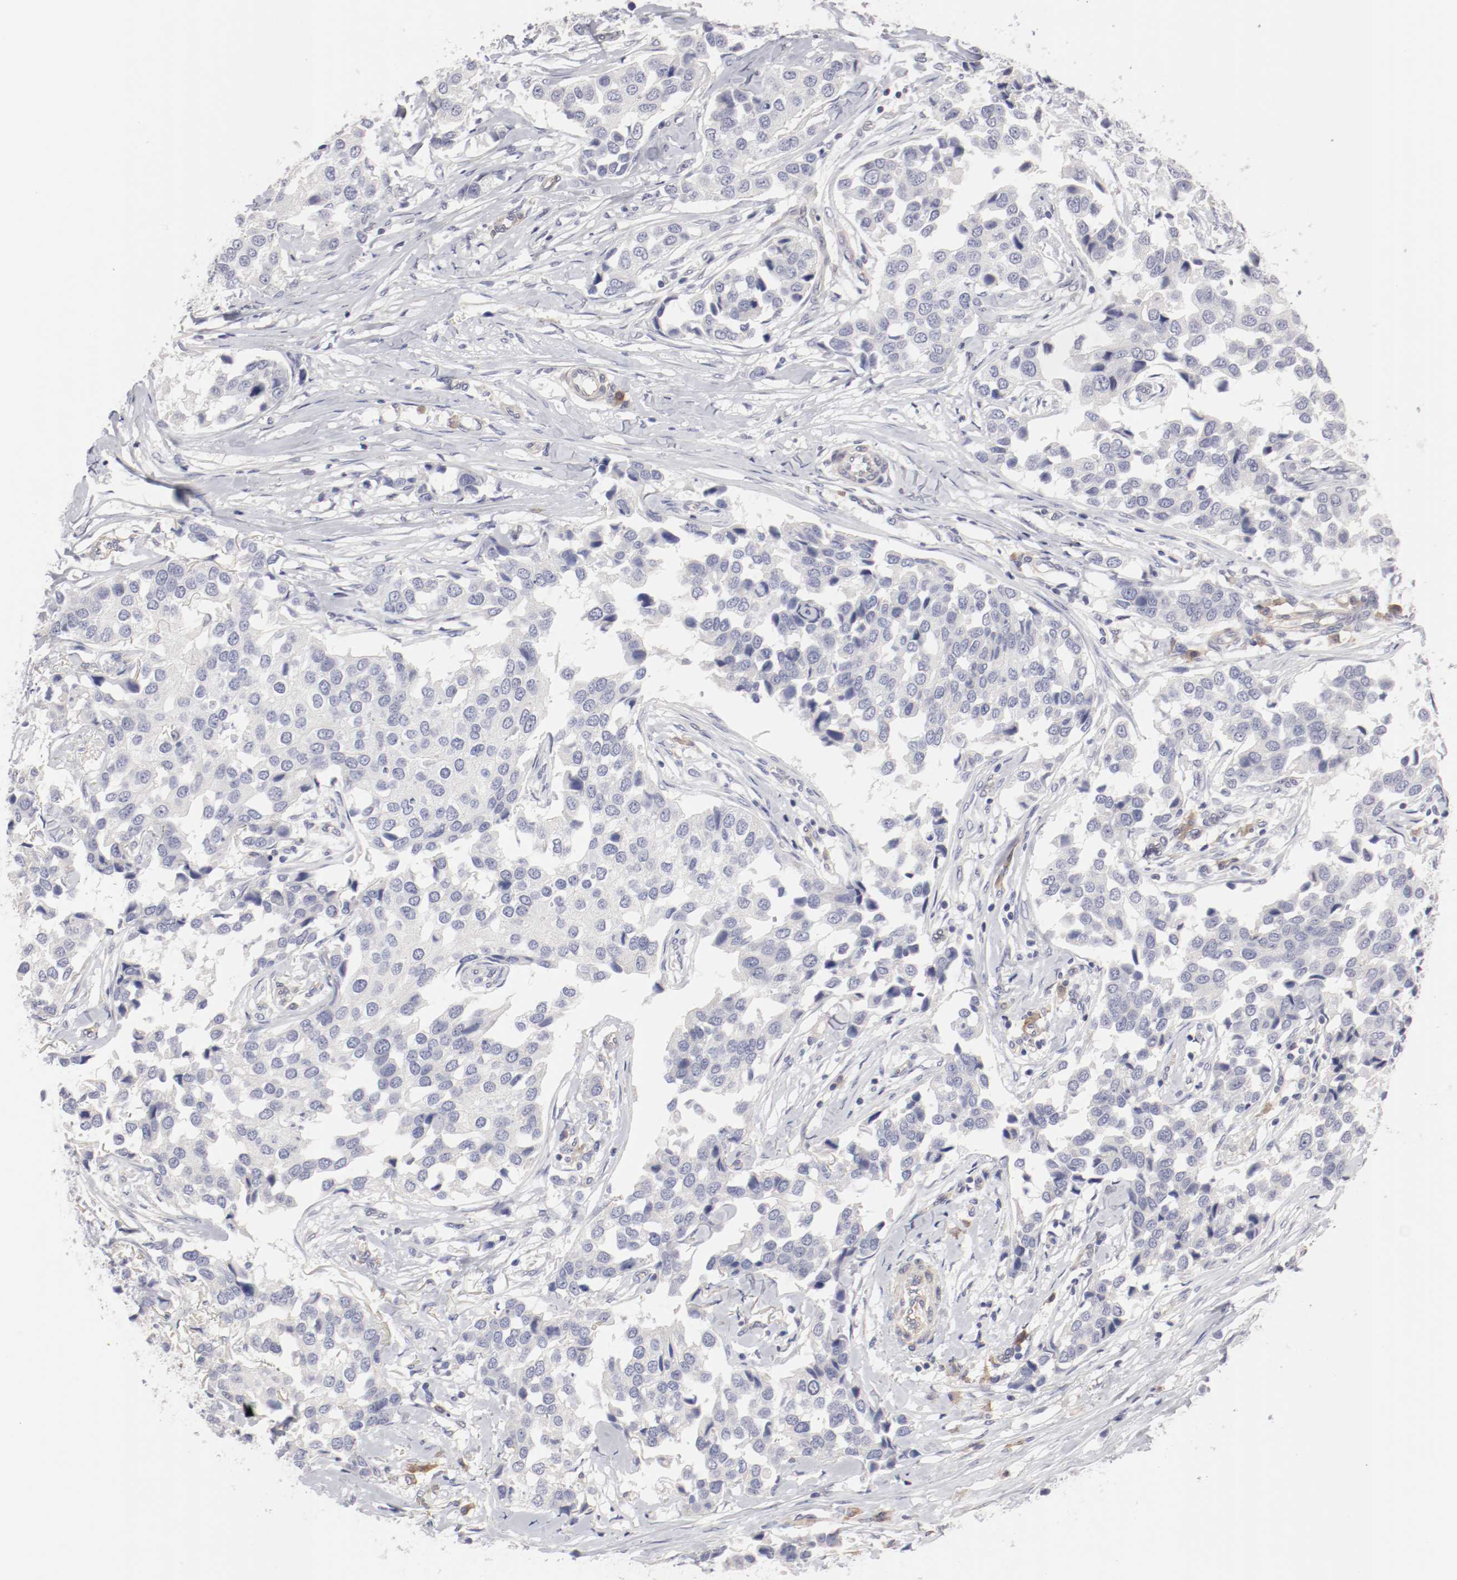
{"staining": {"intensity": "negative", "quantity": "none", "location": "none"}, "tissue": "breast cancer", "cell_type": "Tumor cells", "image_type": "cancer", "snomed": [{"axis": "morphology", "description": "Duct carcinoma"}, {"axis": "topography", "description": "Breast"}], "caption": "Immunohistochemical staining of human breast cancer demonstrates no significant positivity in tumor cells. (Stains: DAB immunohistochemistry with hematoxylin counter stain, Microscopy: brightfield microscopy at high magnification).", "gene": "LAX1", "patient": {"sex": "female", "age": 80}}